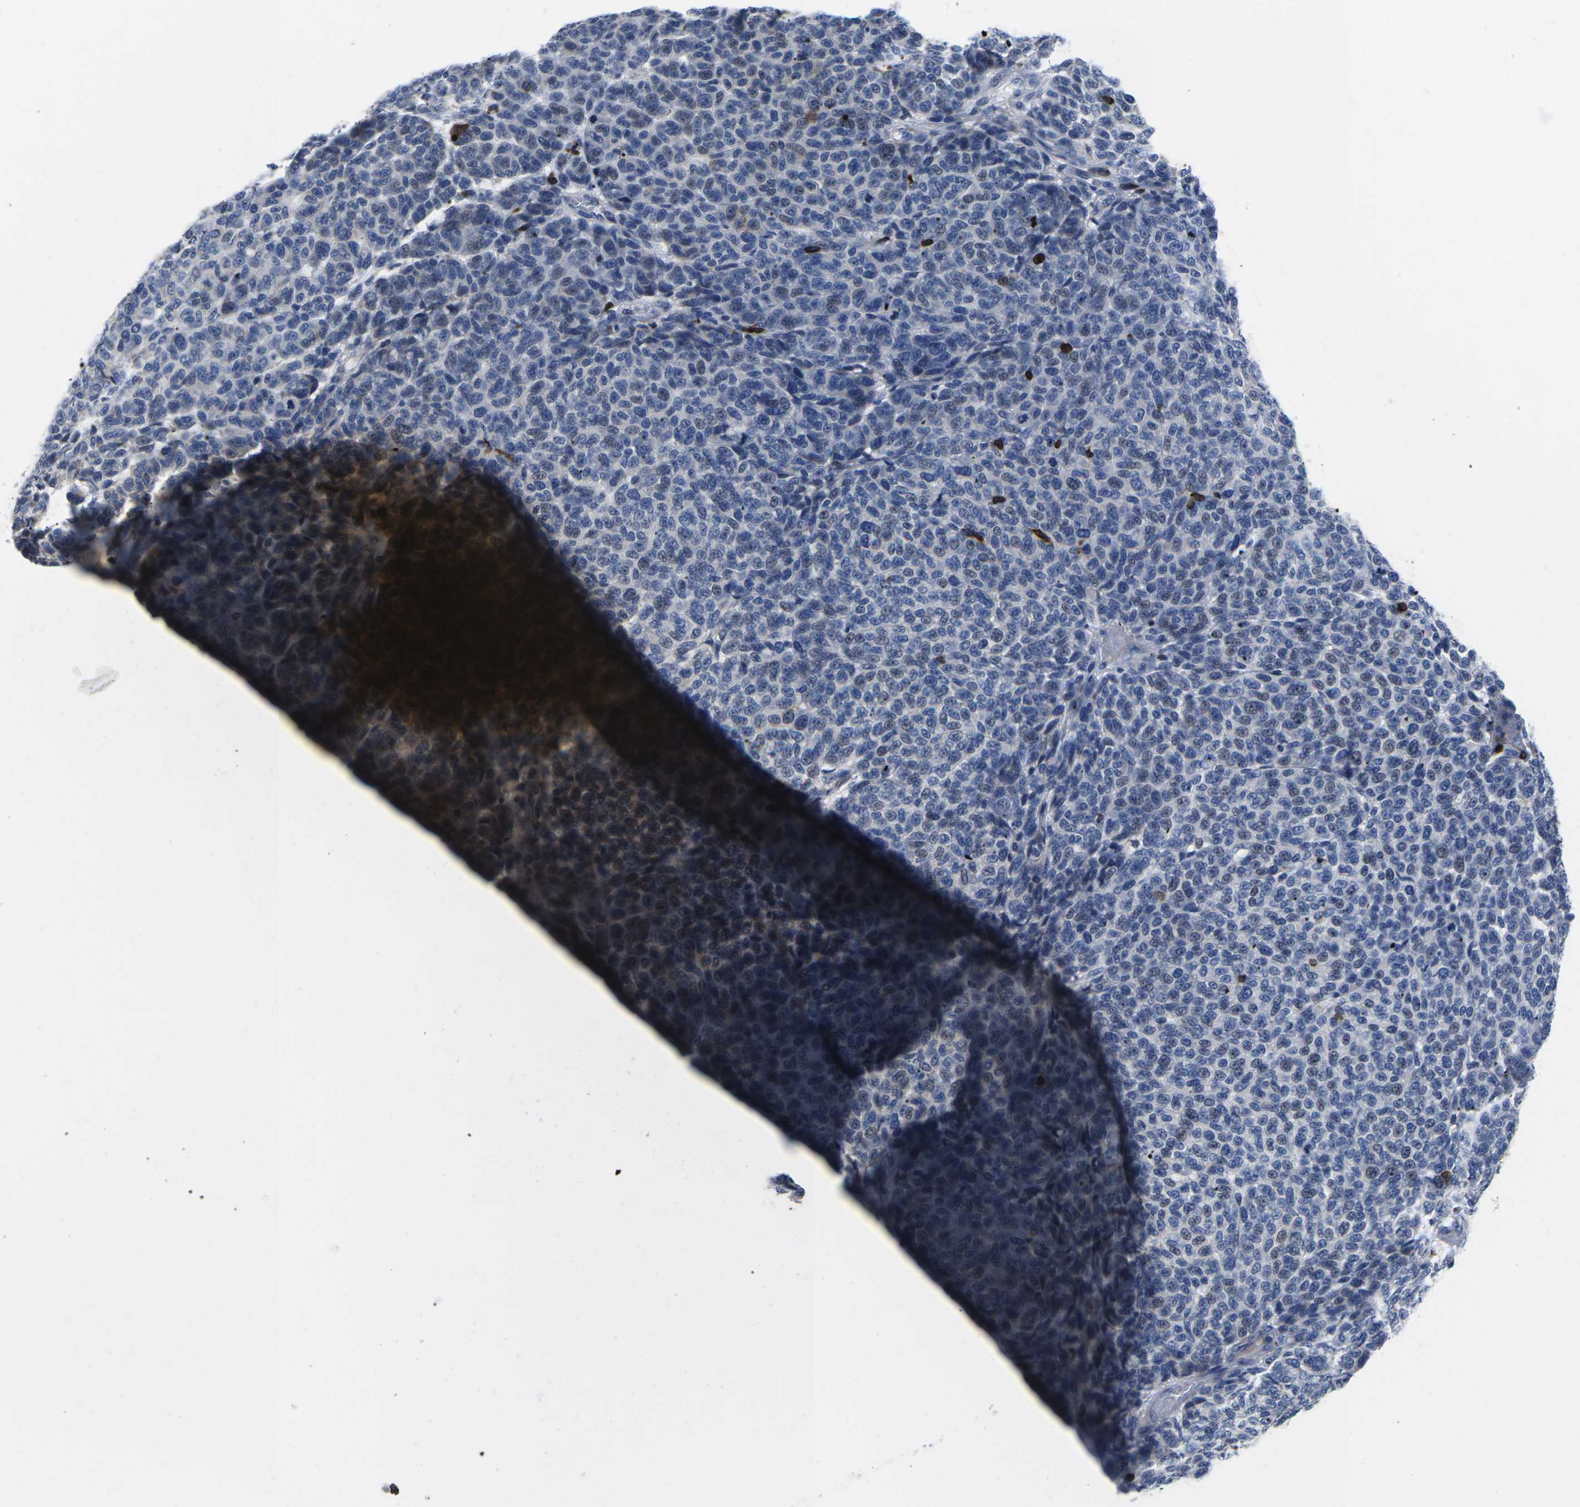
{"staining": {"intensity": "negative", "quantity": "none", "location": "none"}, "tissue": "melanoma", "cell_type": "Tumor cells", "image_type": "cancer", "snomed": [{"axis": "morphology", "description": "Malignant melanoma, NOS"}, {"axis": "topography", "description": "Skin"}], "caption": "This is an immunohistochemistry (IHC) histopathology image of melanoma. There is no positivity in tumor cells.", "gene": "CTSW", "patient": {"sex": "male", "age": 59}}